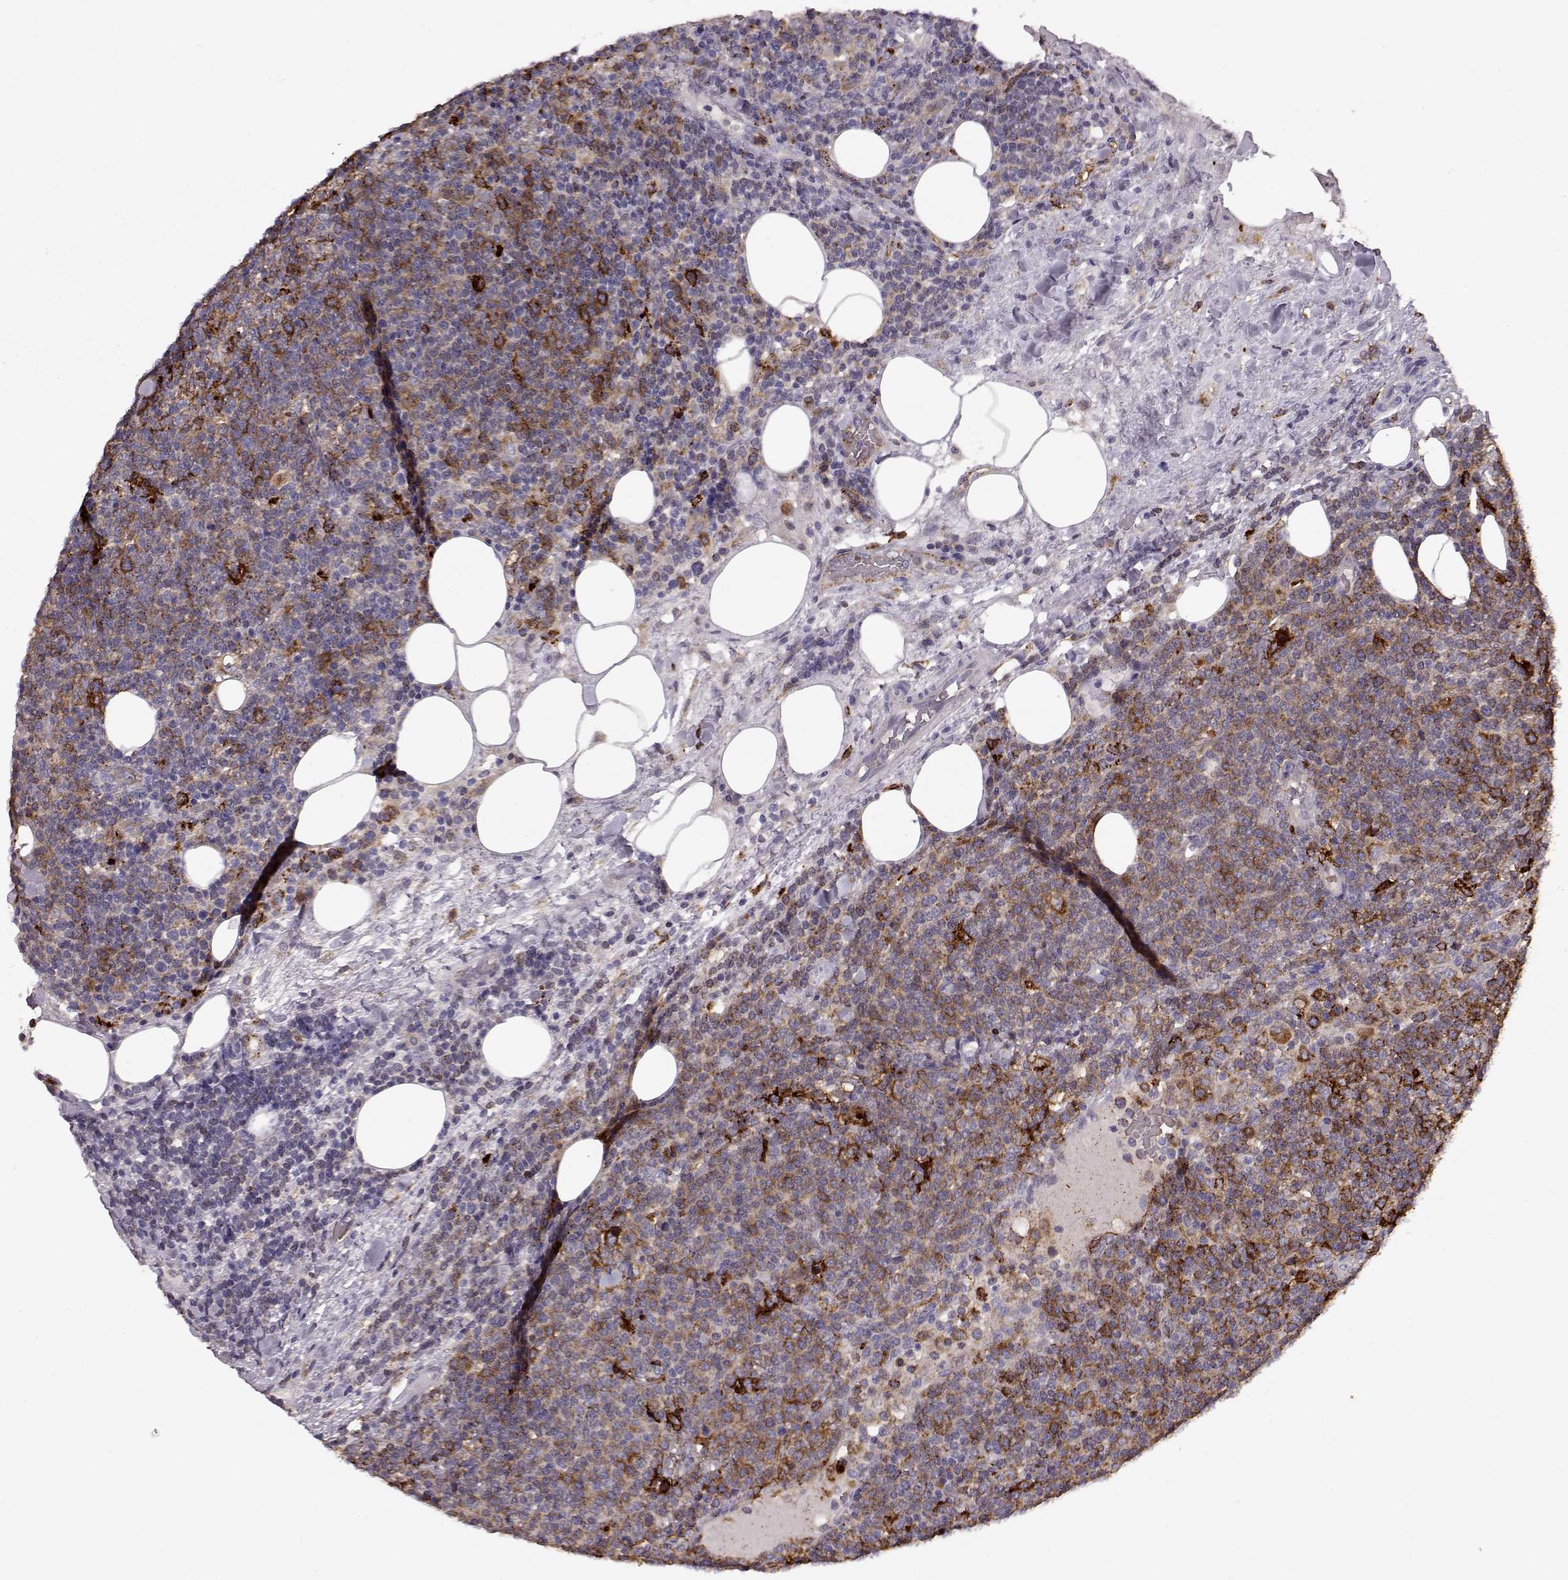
{"staining": {"intensity": "strong", "quantity": "<25%", "location": "cytoplasmic/membranous"}, "tissue": "lymphoma", "cell_type": "Tumor cells", "image_type": "cancer", "snomed": [{"axis": "morphology", "description": "Malignant lymphoma, non-Hodgkin's type, High grade"}, {"axis": "topography", "description": "Lymph node"}], "caption": "Immunohistochemical staining of human high-grade malignant lymphoma, non-Hodgkin's type reveals strong cytoplasmic/membranous protein staining in approximately <25% of tumor cells.", "gene": "CCNF", "patient": {"sex": "male", "age": 61}}